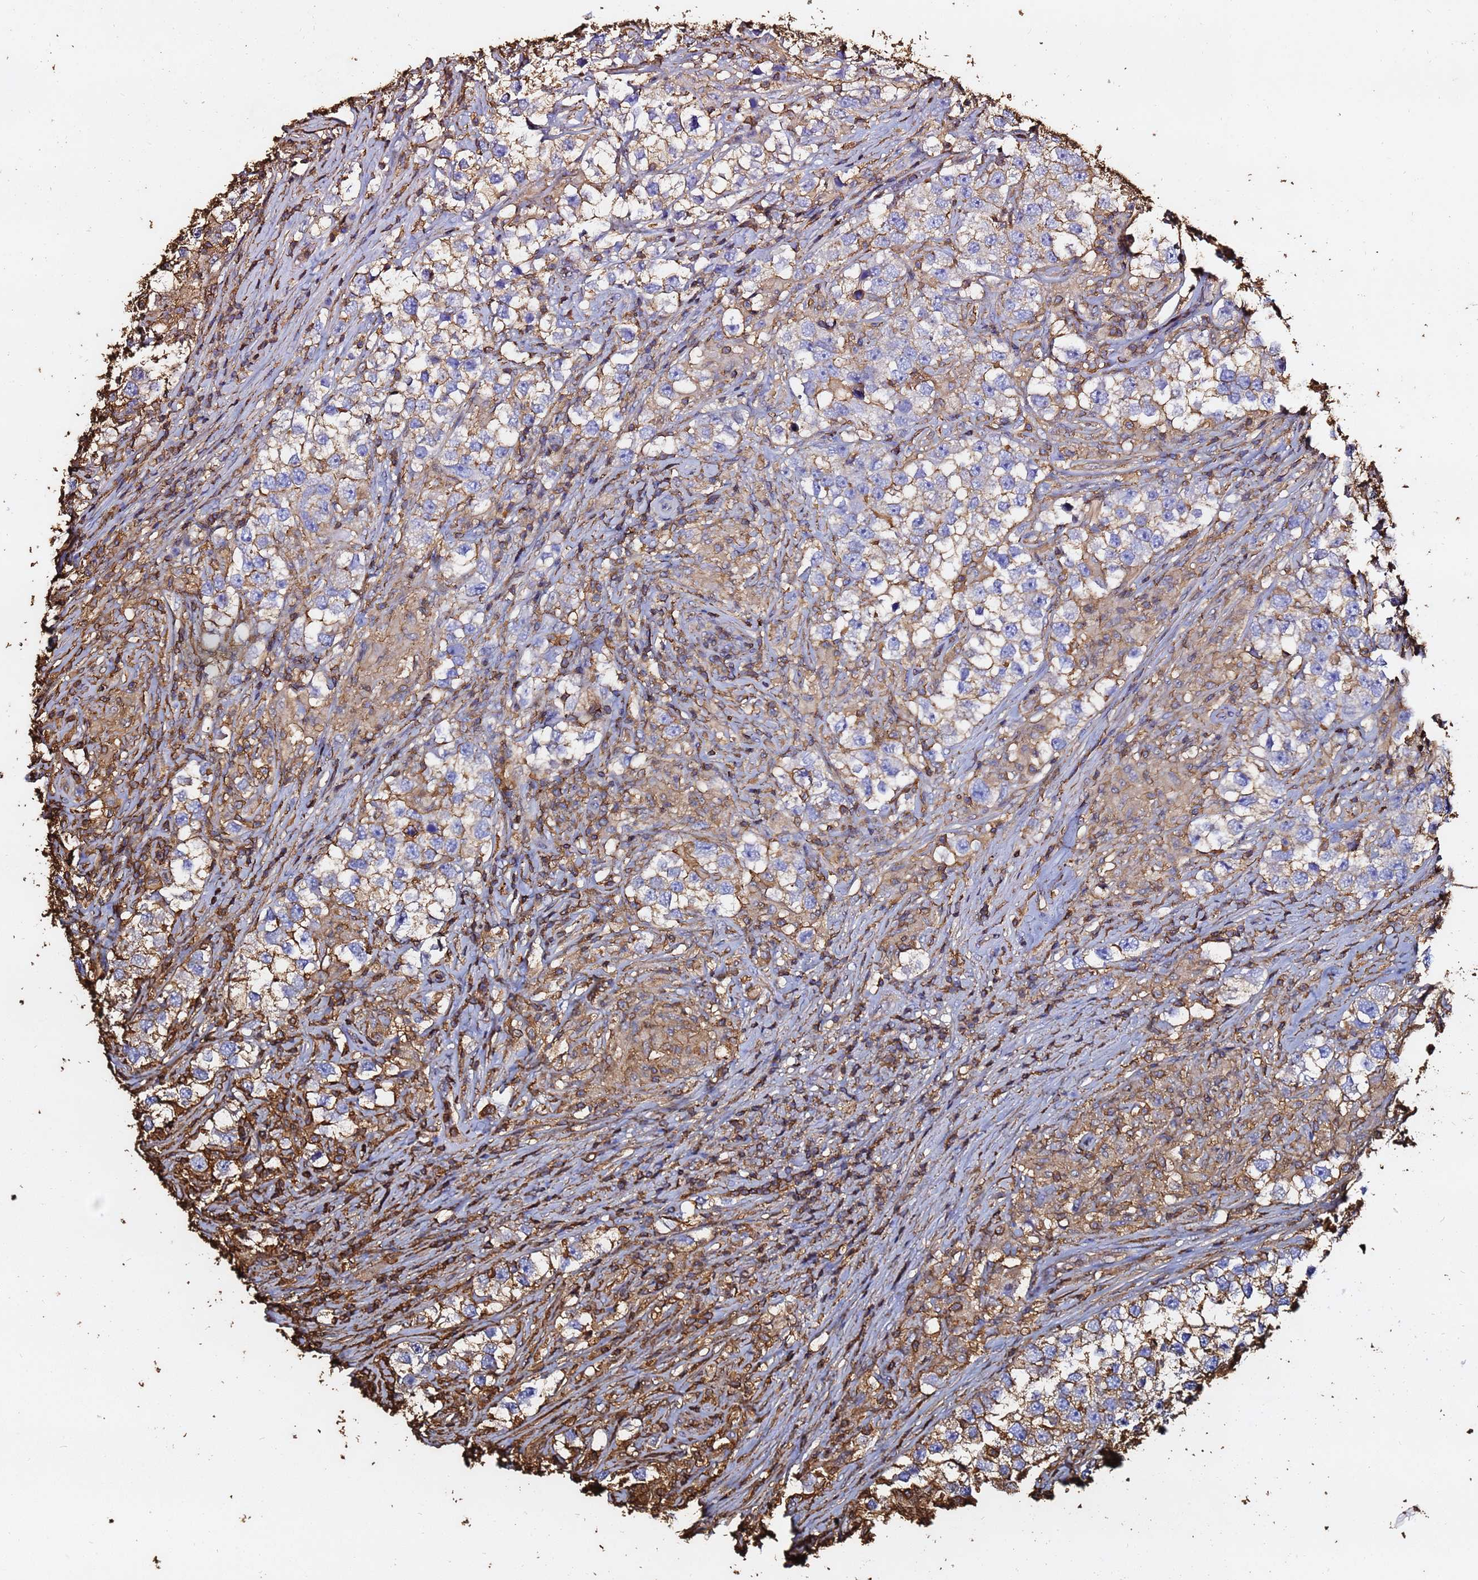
{"staining": {"intensity": "moderate", "quantity": "25%-75%", "location": "cytoplasmic/membranous"}, "tissue": "testis cancer", "cell_type": "Tumor cells", "image_type": "cancer", "snomed": [{"axis": "morphology", "description": "Seminoma, NOS"}, {"axis": "topography", "description": "Testis"}], "caption": "DAB (3,3'-diaminobenzidine) immunohistochemical staining of seminoma (testis) reveals moderate cytoplasmic/membranous protein staining in approximately 25%-75% of tumor cells.", "gene": "ACTB", "patient": {"sex": "male", "age": 46}}